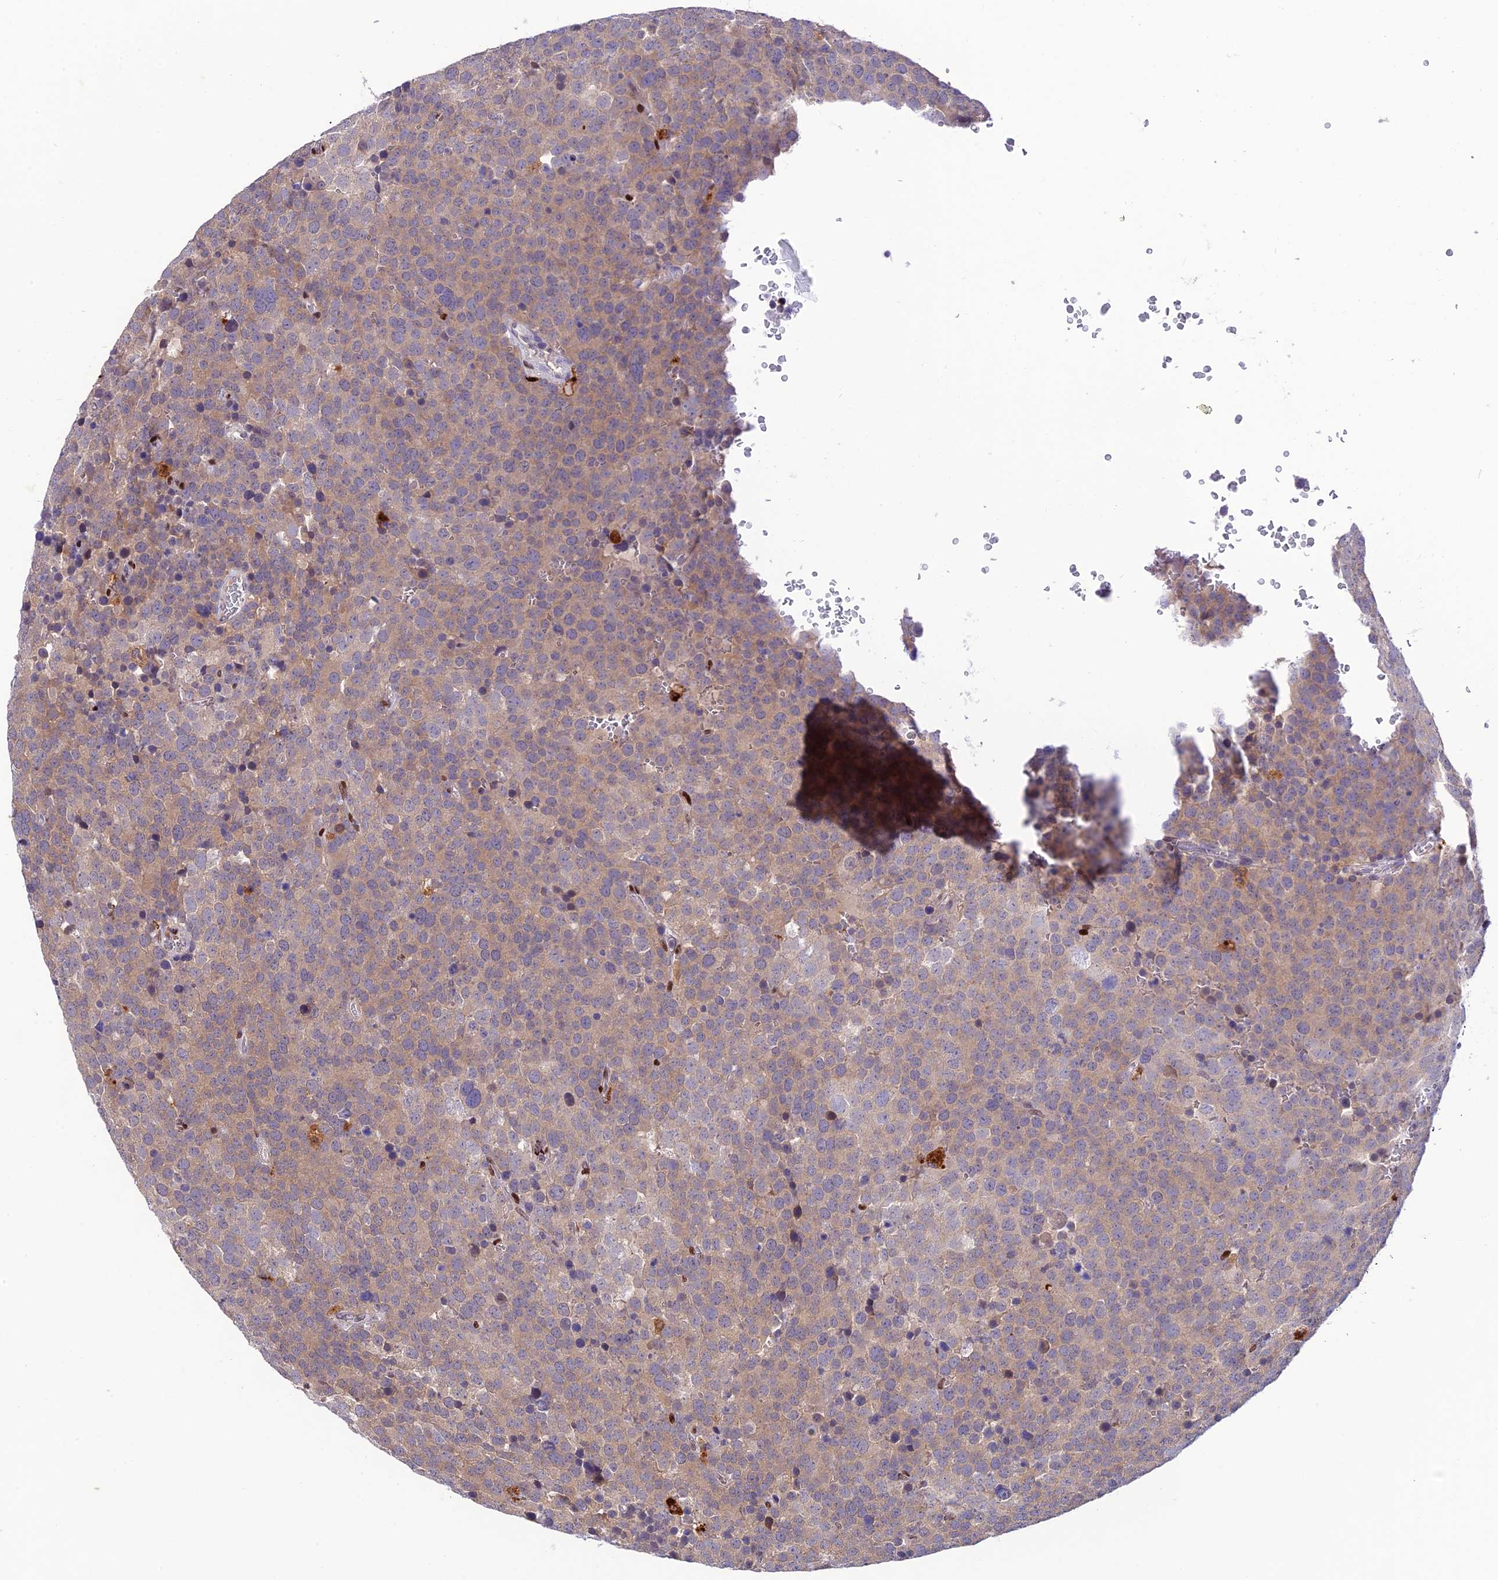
{"staining": {"intensity": "weak", "quantity": ">75%", "location": "cytoplasmic/membranous"}, "tissue": "testis cancer", "cell_type": "Tumor cells", "image_type": "cancer", "snomed": [{"axis": "morphology", "description": "Seminoma, NOS"}, {"axis": "topography", "description": "Testis"}], "caption": "Immunohistochemical staining of human testis cancer shows low levels of weak cytoplasmic/membranous protein positivity in approximately >75% of tumor cells. (DAB (3,3'-diaminobenzidine) = brown stain, brightfield microscopy at high magnification).", "gene": "HIC1", "patient": {"sex": "male", "age": 71}}